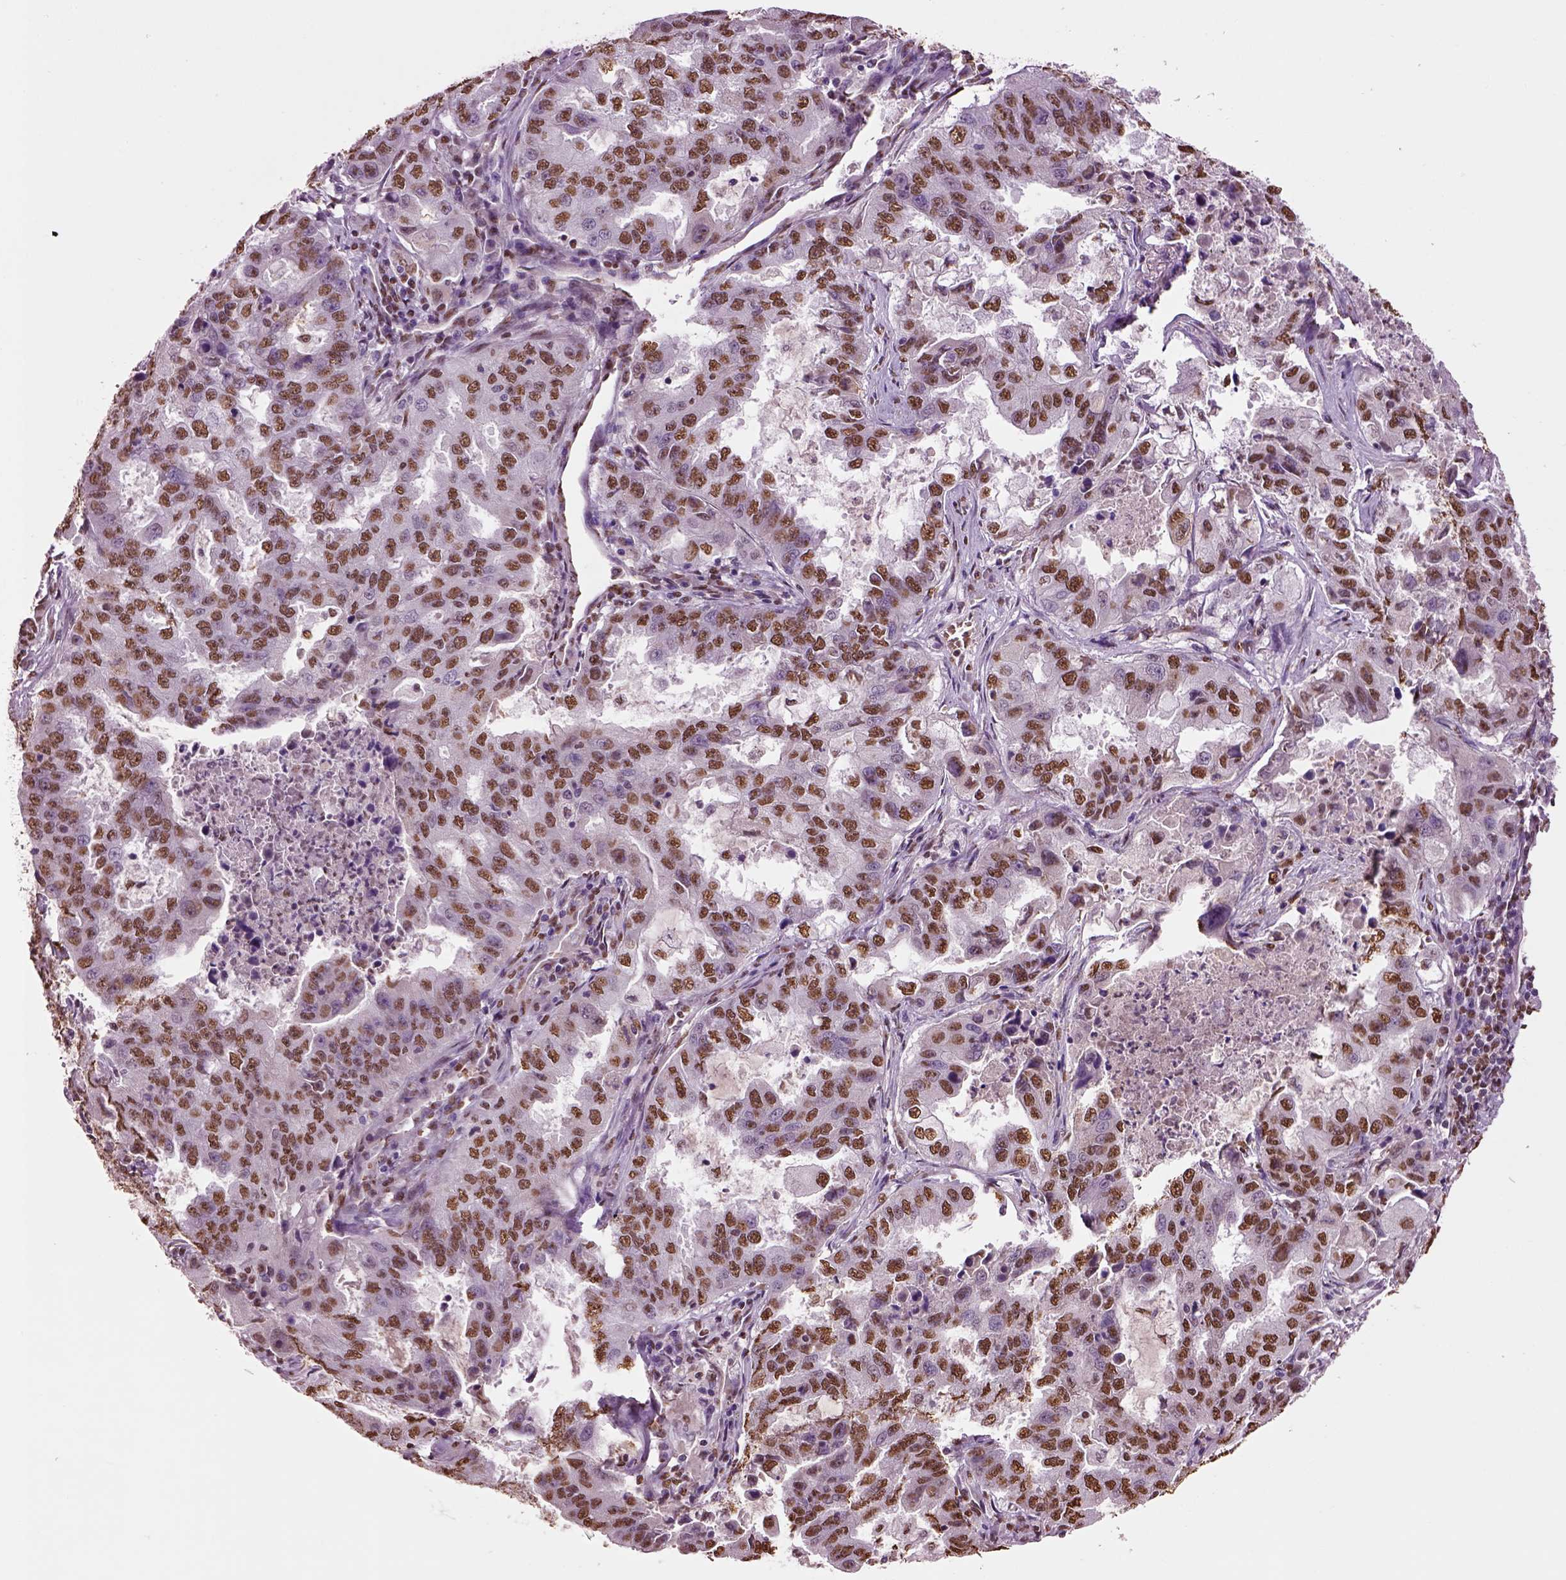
{"staining": {"intensity": "moderate", "quantity": ">75%", "location": "nuclear"}, "tissue": "lung cancer", "cell_type": "Tumor cells", "image_type": "cancer", "snomed": [{"axis": "morphology", "description": "Adenocarcinoma, NOS"}, {"axis": "topography", "description": "Lung"}], "caption": "Protein staining of lung adenocarcinoma tissue demonstrates moderate nuclear positivity in approximately >75% of tumor cells. Nuclei are stained in blue.", "gene": "DDX3X", "patient": {"sex": "female", "age": 61}}